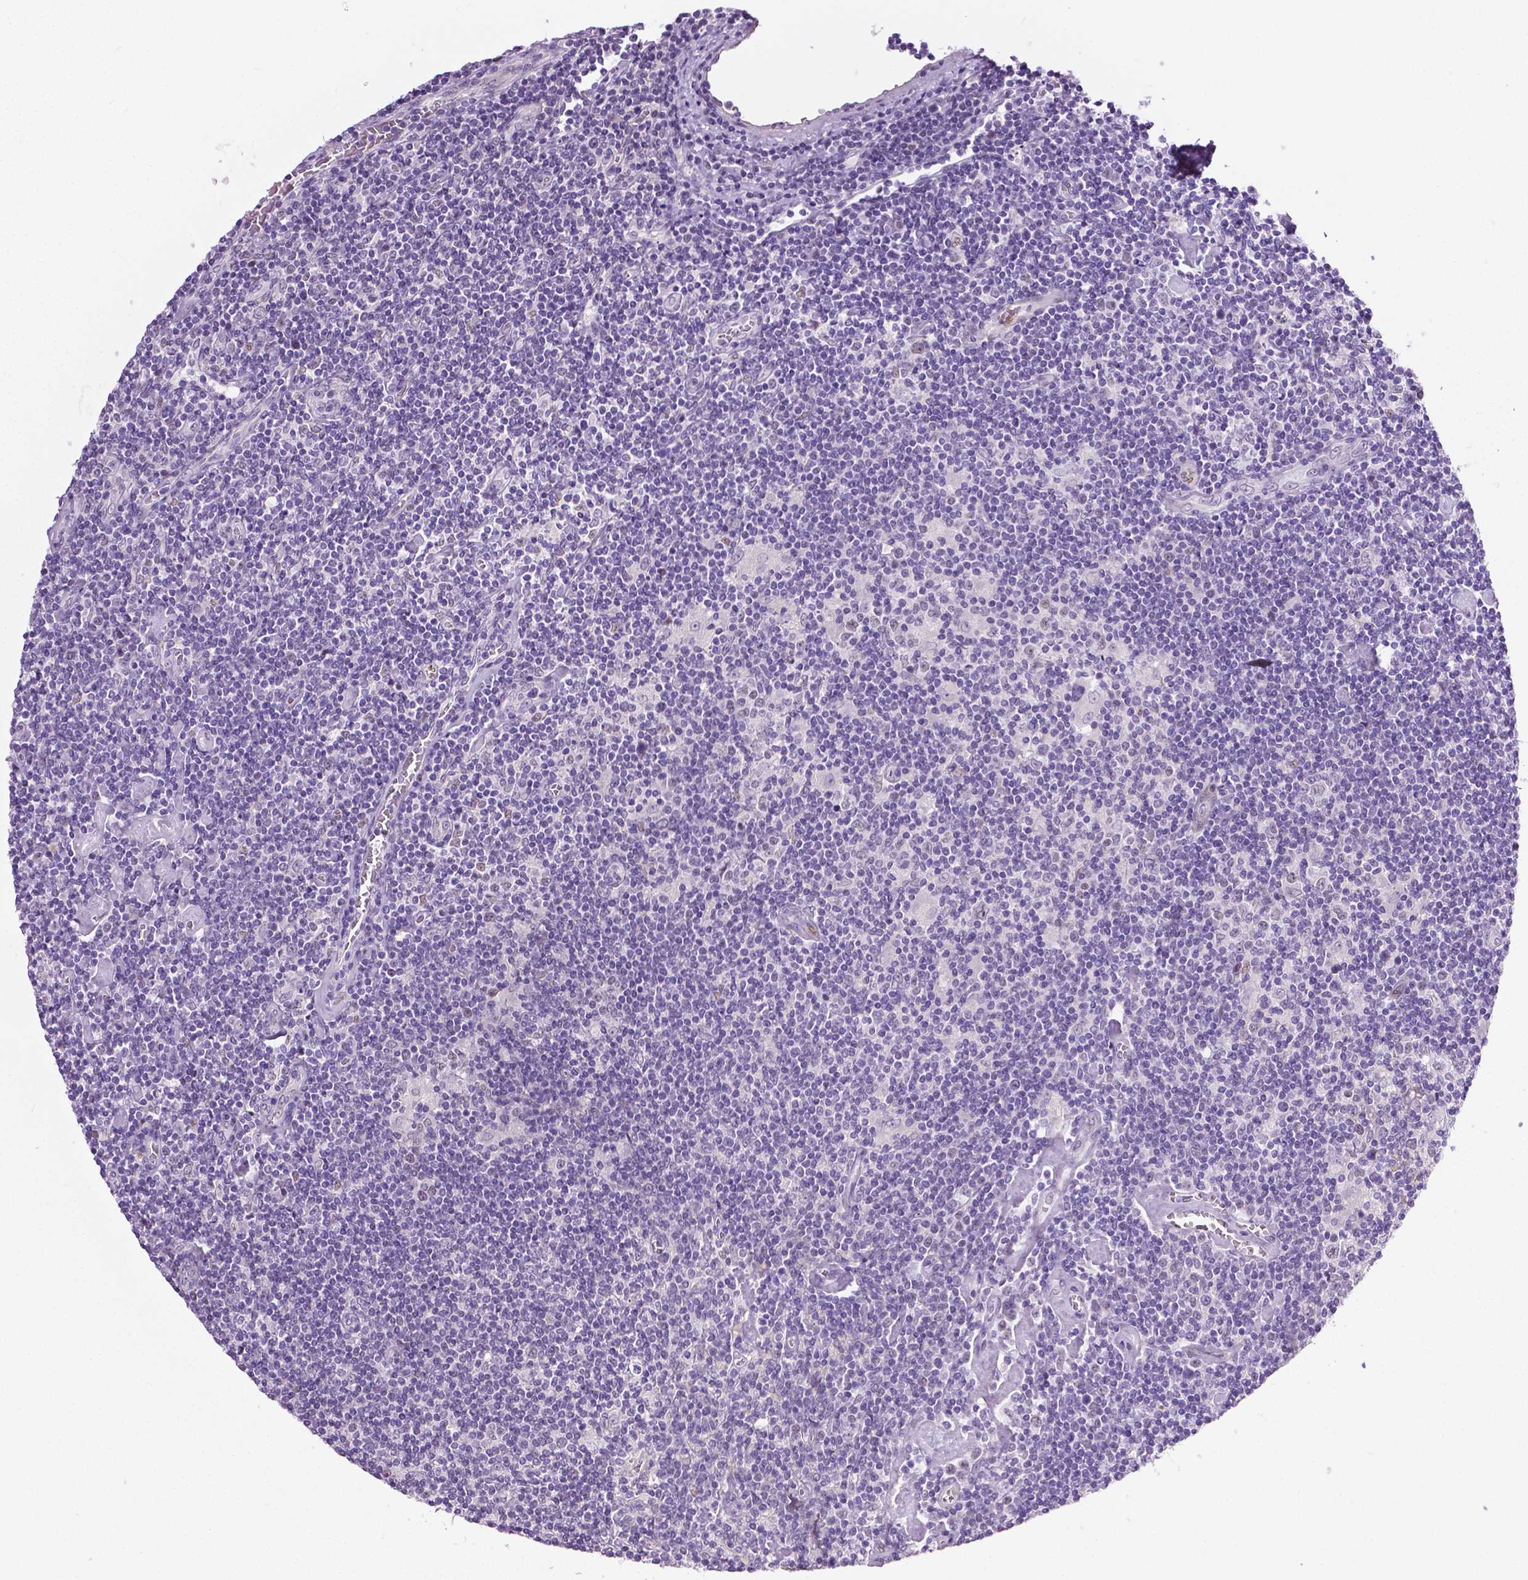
{"staining": {"intensity": "negative", "quantity": "none", "location": "none"}, "tissue": "lymphoma", "cell_type": "Tumor cells", "image_type": "cancer", "snomed": [{"axis": "morphology", "description": "Hodgkin's disease, NOS"}, {"axis": "topography", "description": "Lymph node"}], "caption": "This is an IHC micrograph of Hodgkin's disease. There is no staining in tumor cells.", "gene": "PTGER3", "patient": {"sex": "male", "age": 40}}